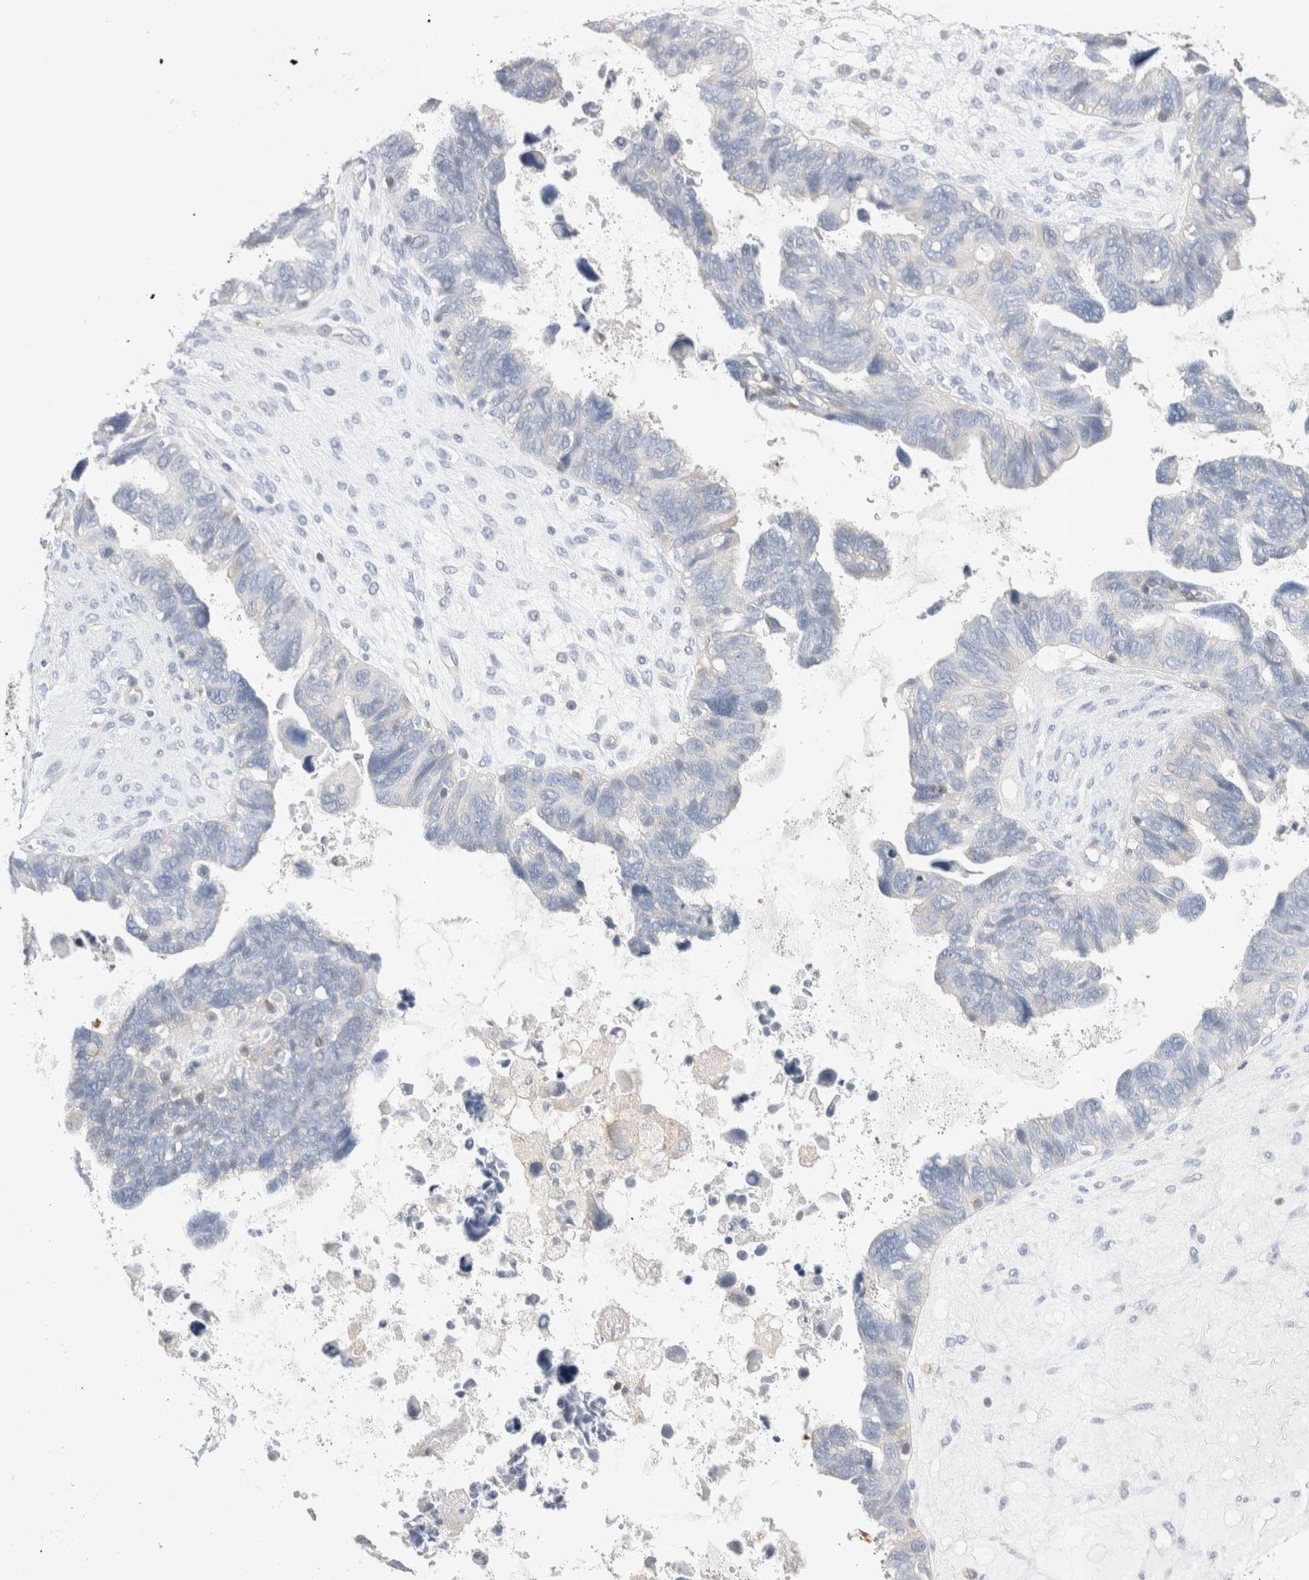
{"staining": {"intensity": "negative", "quantity": "none", "location": "none"}, "tissue": "ovarian cancer", "cell_type": "Tumor cells", "image_type": "cancer", "snomed": [{"axis": "morphology", "description": "Cystadenocarcinoma, serous, NOS"}, {"axis": "topography", "description": "Ovary"}], "caption": "Protein analysis of ovarian cancer exhibits no significant positivity in tumor cells.", "gene": "CAPN2", "patient": {"sex": "female", "age": 79}}